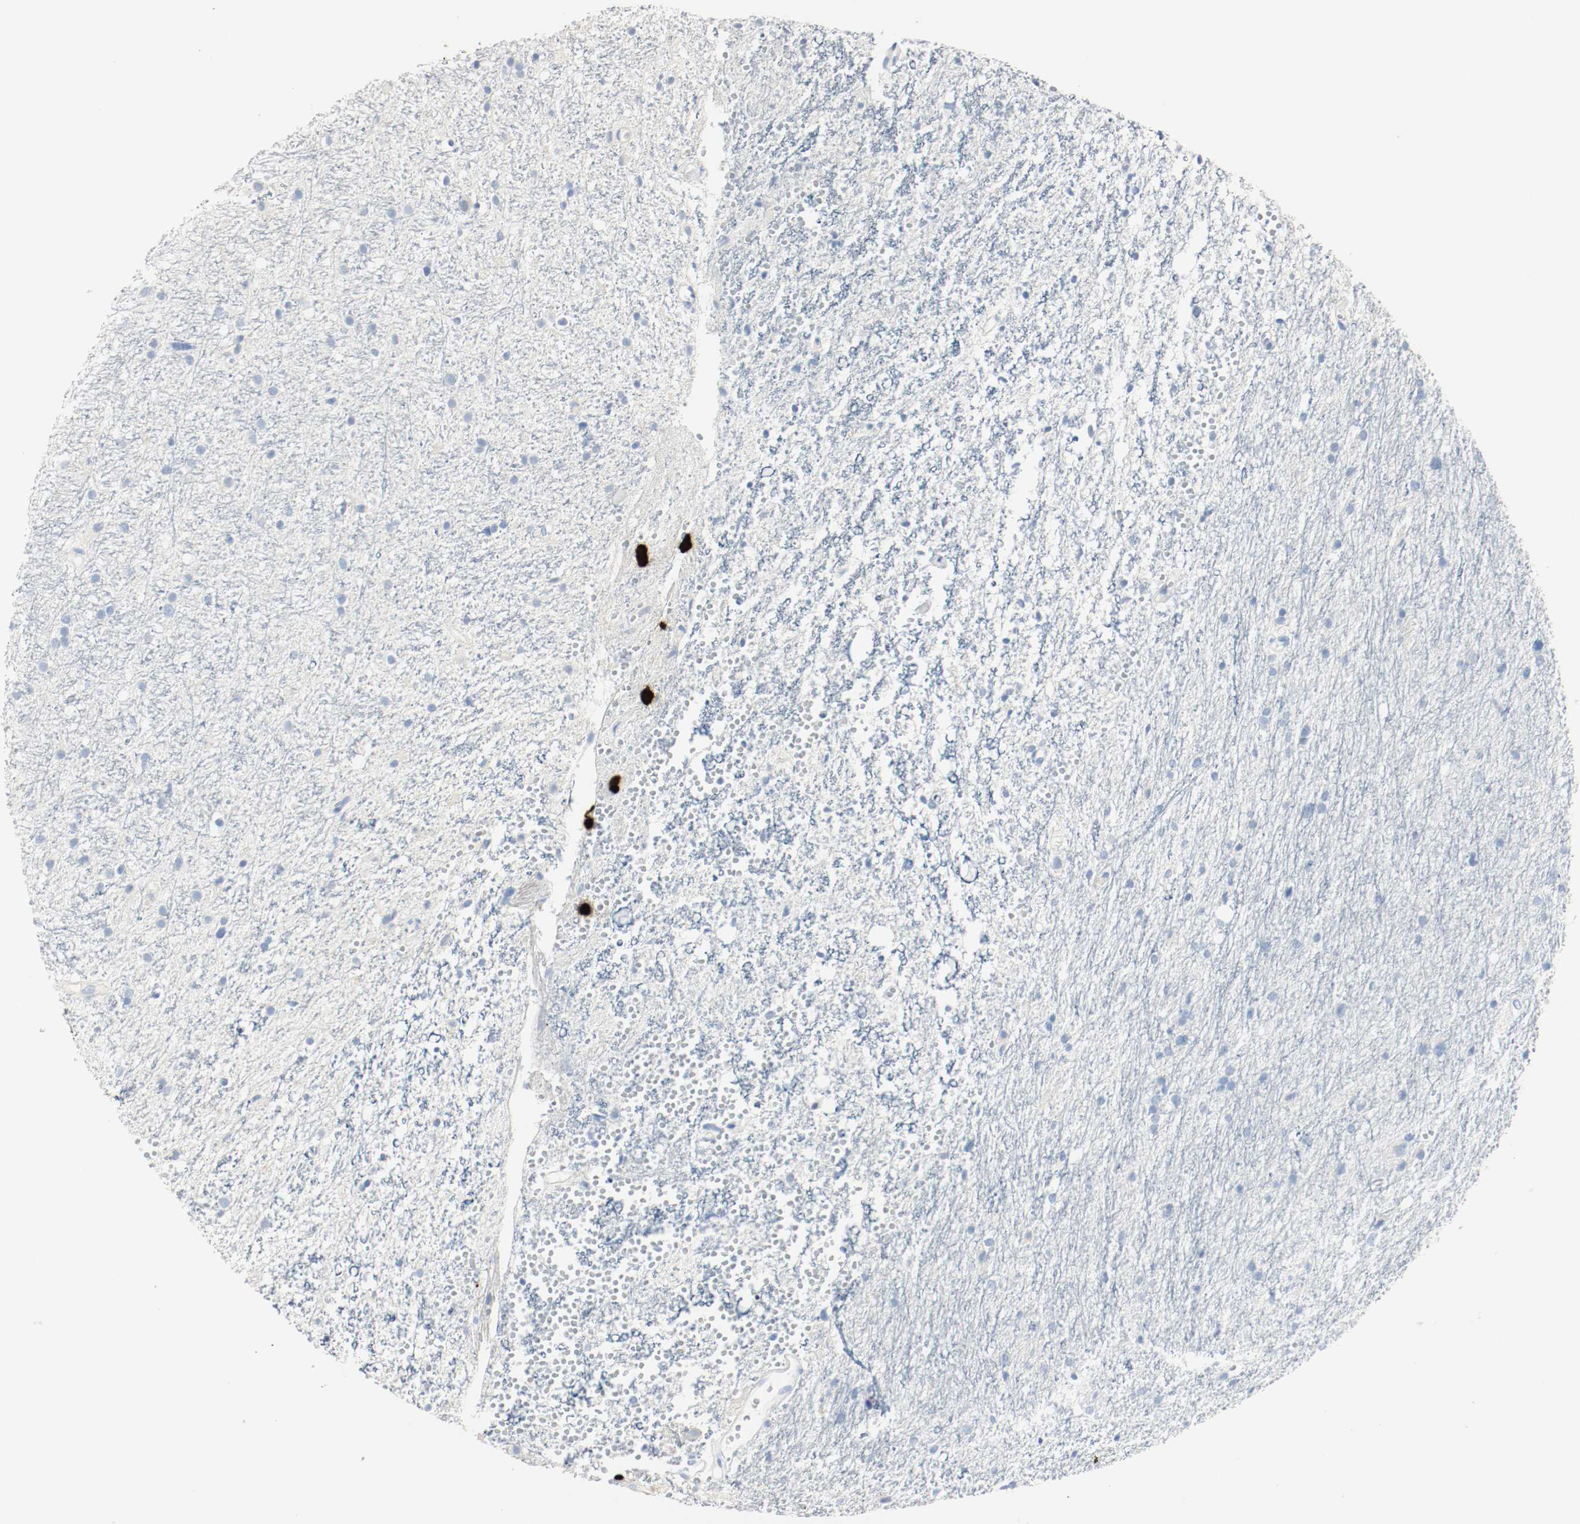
{"staining": {"intensity": "negative", "quantity": "none", "location": "none"}, "tissue": "glioma", "cell_type": "Tumor cells", "image_type": "cancer", "snomed": [{"axis": "morphology", "description": "Glioma, malignant, High grade"}, {"axis": "topography", "description": "Brain"}], "caption": "The photomicrograph shows no staining of tumor cells in glioma. (Brightfield microscopy of DAB immunohistochemistry at high magnification).", "gene": "S100A9", "patient": {"sex": "female", "age": 59}}